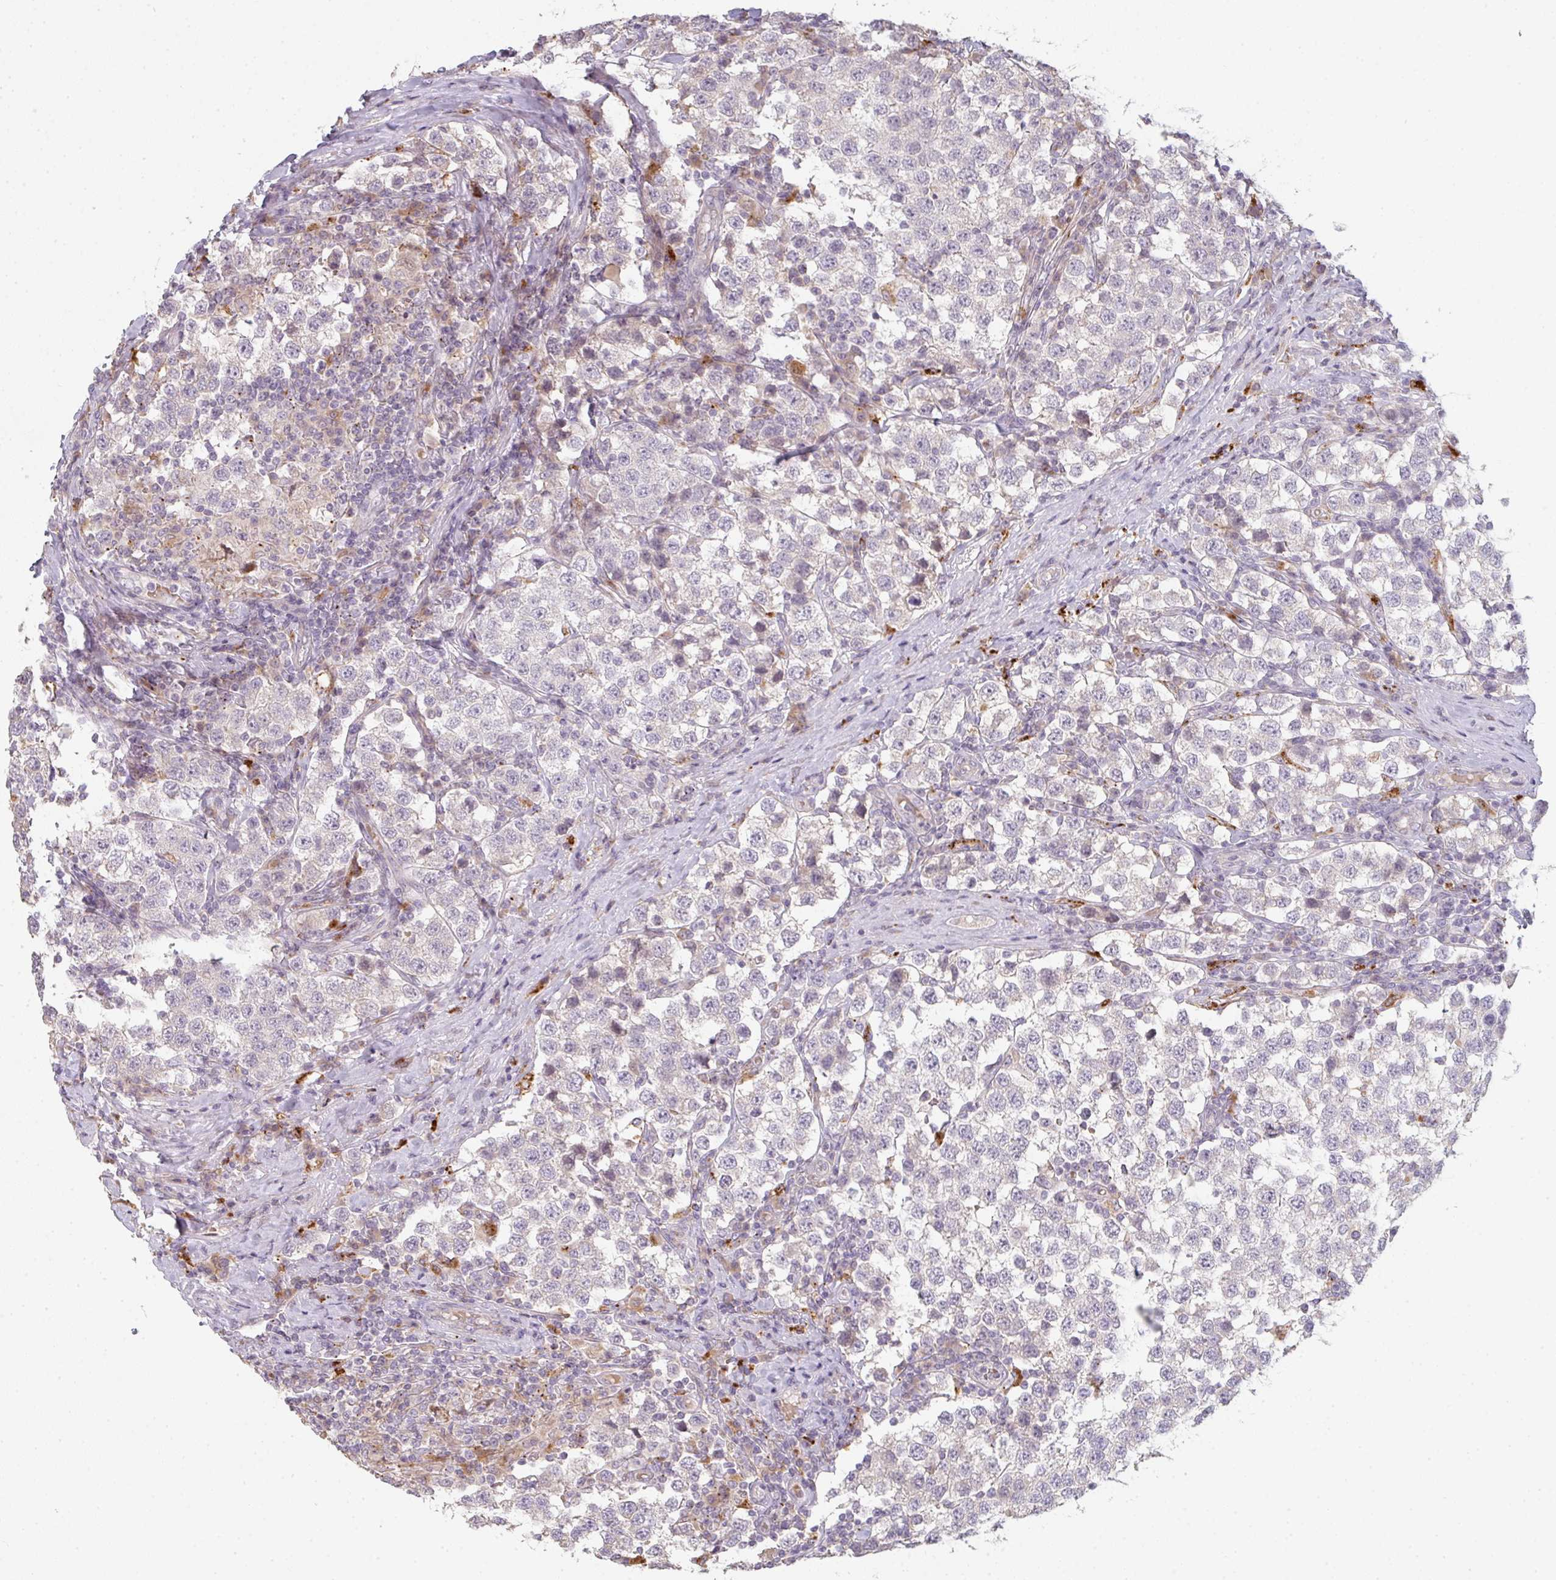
{"staining": {"intensity": "negative", "quantity": "none", "location": "none"}, "tissue": "testis cancer", "cell_type": "Tumor cells", "image_type": "cancer", "snomed": [{"axis": "morphology", "description": "Seminoma, NOS"}, {"axis": "topography", "description": "Testis"}], "caption": "Testis seminoma was stained to show a protein in brown. There is no significant expression in tumor cells.", "gene": "TMEM237", "patient": {"sex": "male", "age": 34}}